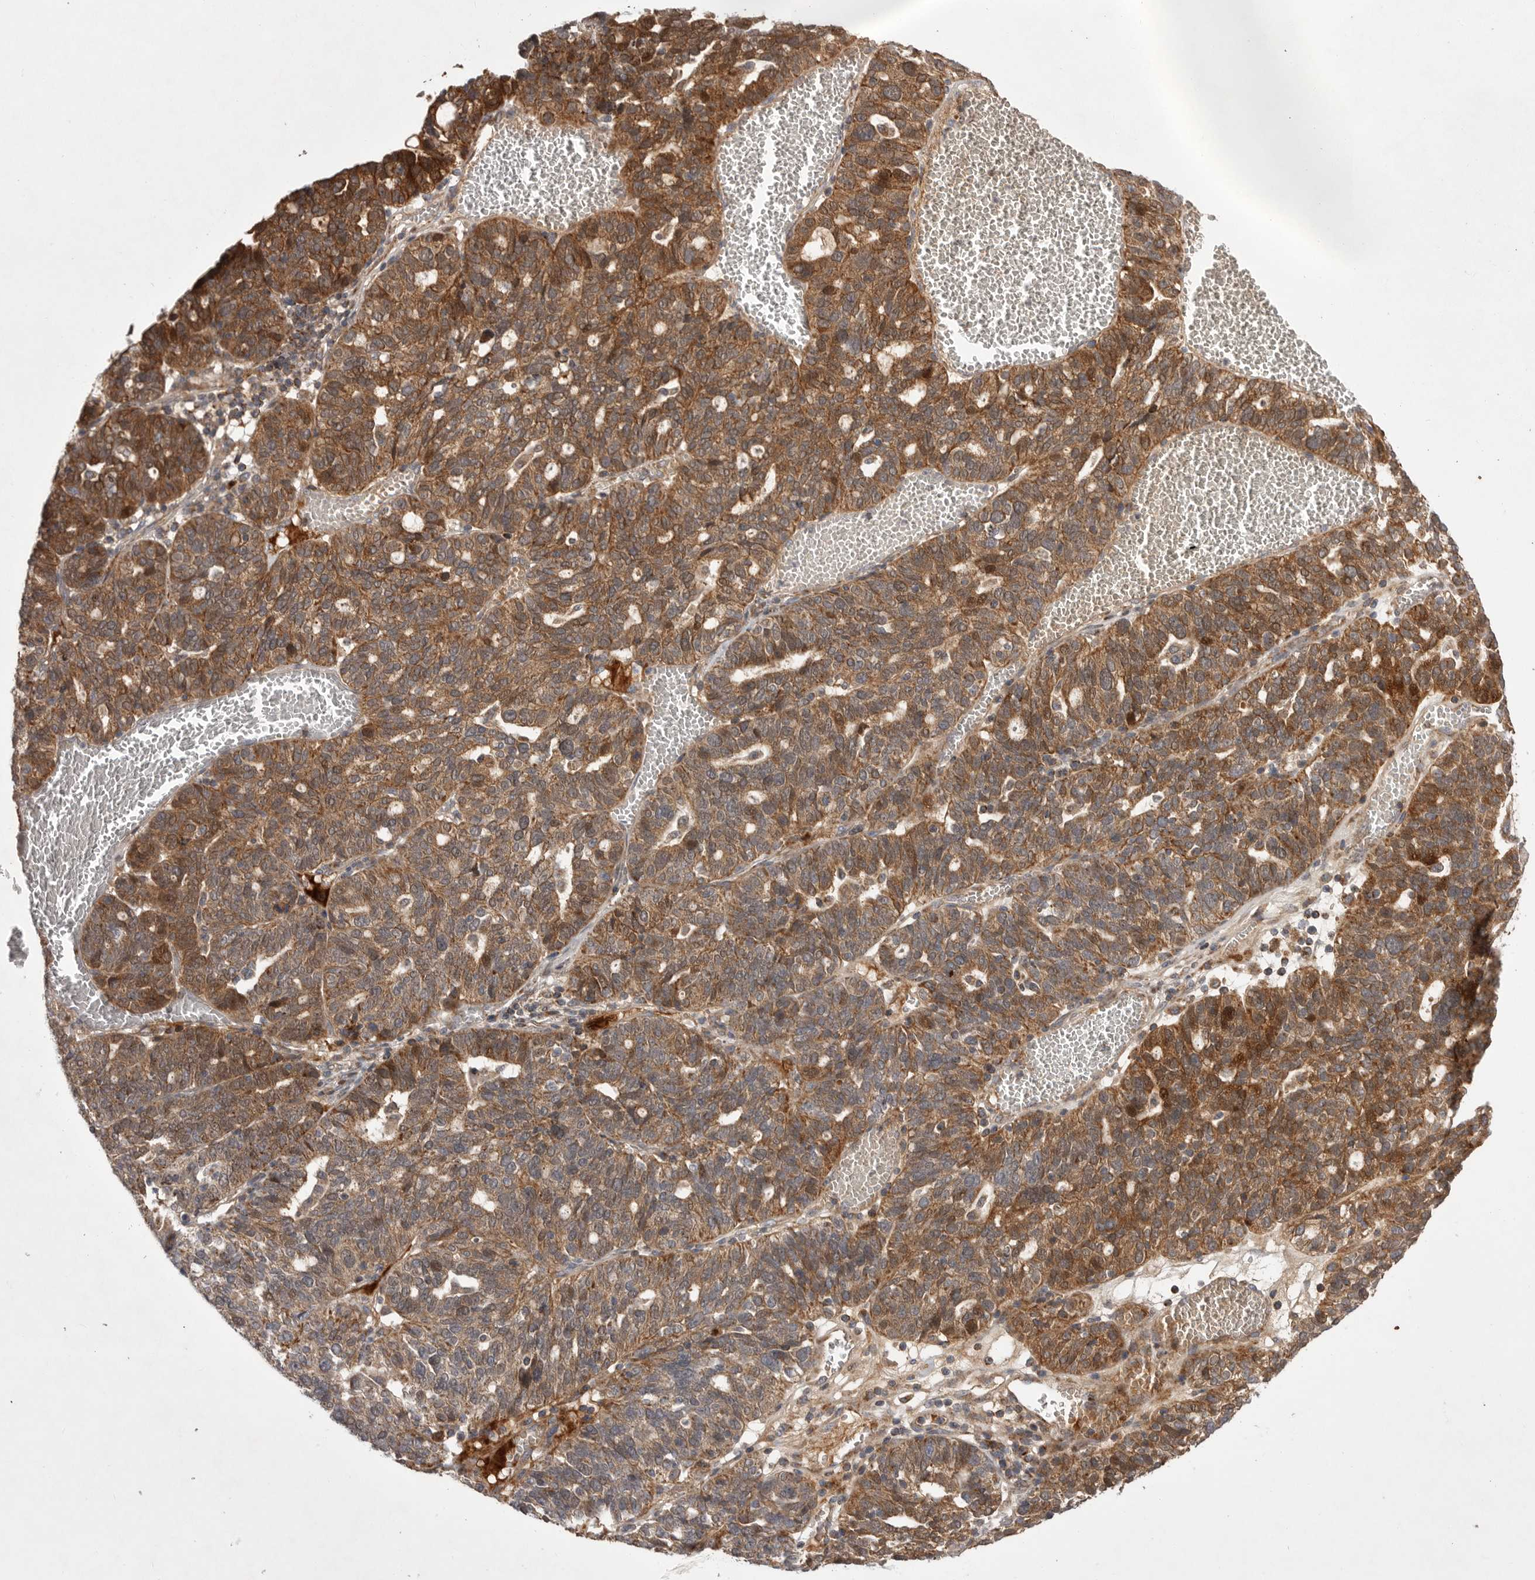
{"staining": {"intensity": "moderate", "quantity": ">75%", "location": "cytoplasmic/membranous"}, "tissue": "ovarian cancer", "cell_type": "Tumor cells", "image_type": "cancer", "snomed": [{"axis": "morphology", "description": "Cystadenocarcinoma, serous, NOS"}, {"axis": "topography", "description": "Ovary"}], "caption": "IHC of human serous cystadenocarcinoma (ovarian) shows medium levels of moderate cytoplasmic/membranous positivity in about >75% of tumor cells.", "gene": "KYAT3", "patient": {"sex": "female", "age": 59}}